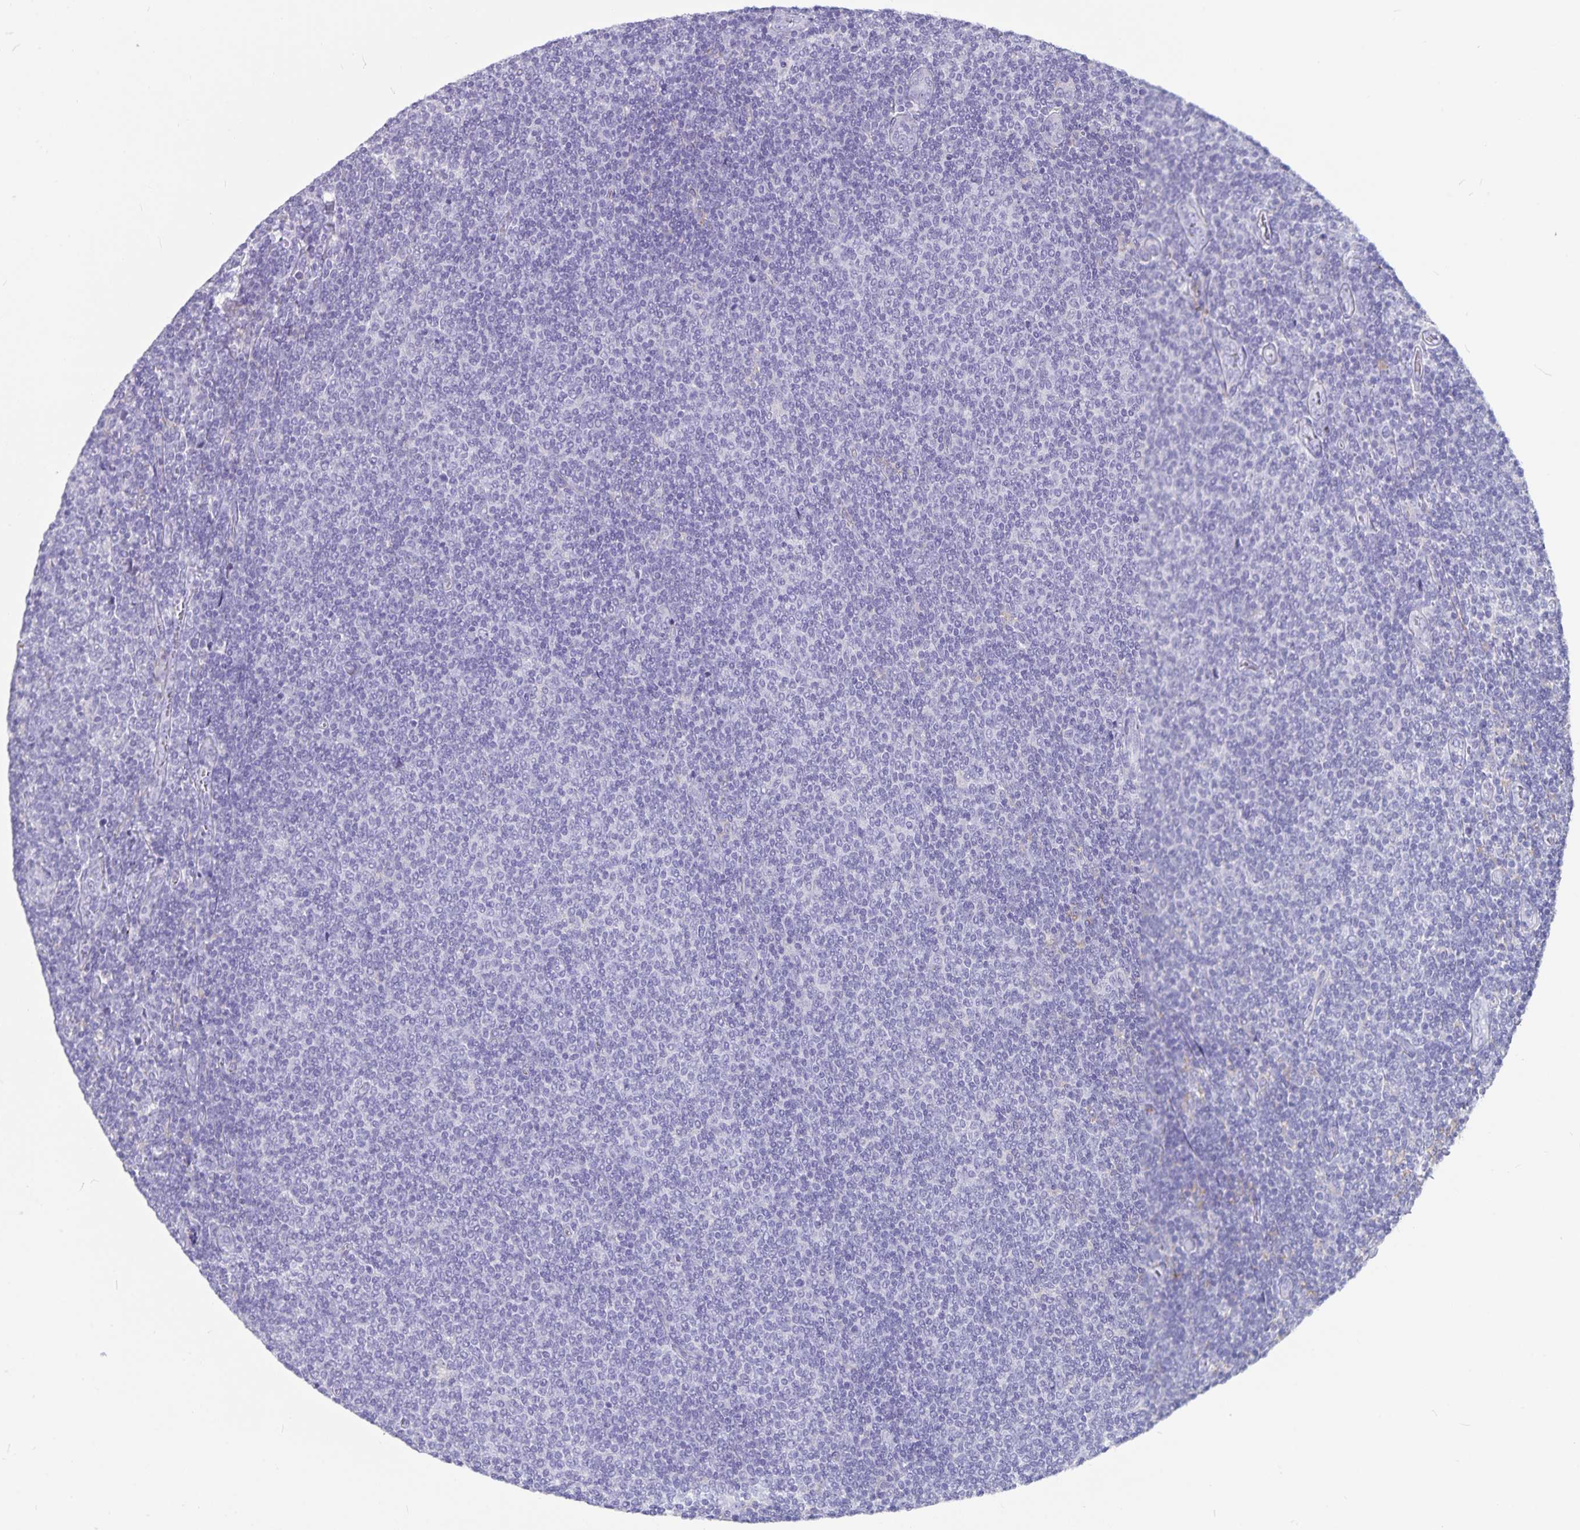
{"staining": {"intensity": "negative", "quantity": "none", "location": "none"}, "tissue": "lymphoma", "cell_type": "Tumor cells", "image_type": "cancer", "snomed": [{"axis": "morphology", "description": "Malignant lymphoma, non-Hodgkin's type, Low grade"}, {"axis": "topography", "description": "Lymph node"}], "caption": "IHC photomicrograph of human lymphoma stained for a protein (brown), which demonstrates no expression in tumor cells.", "gene": "PLAC1", "patient": {"sex": "male", "age": 52}}